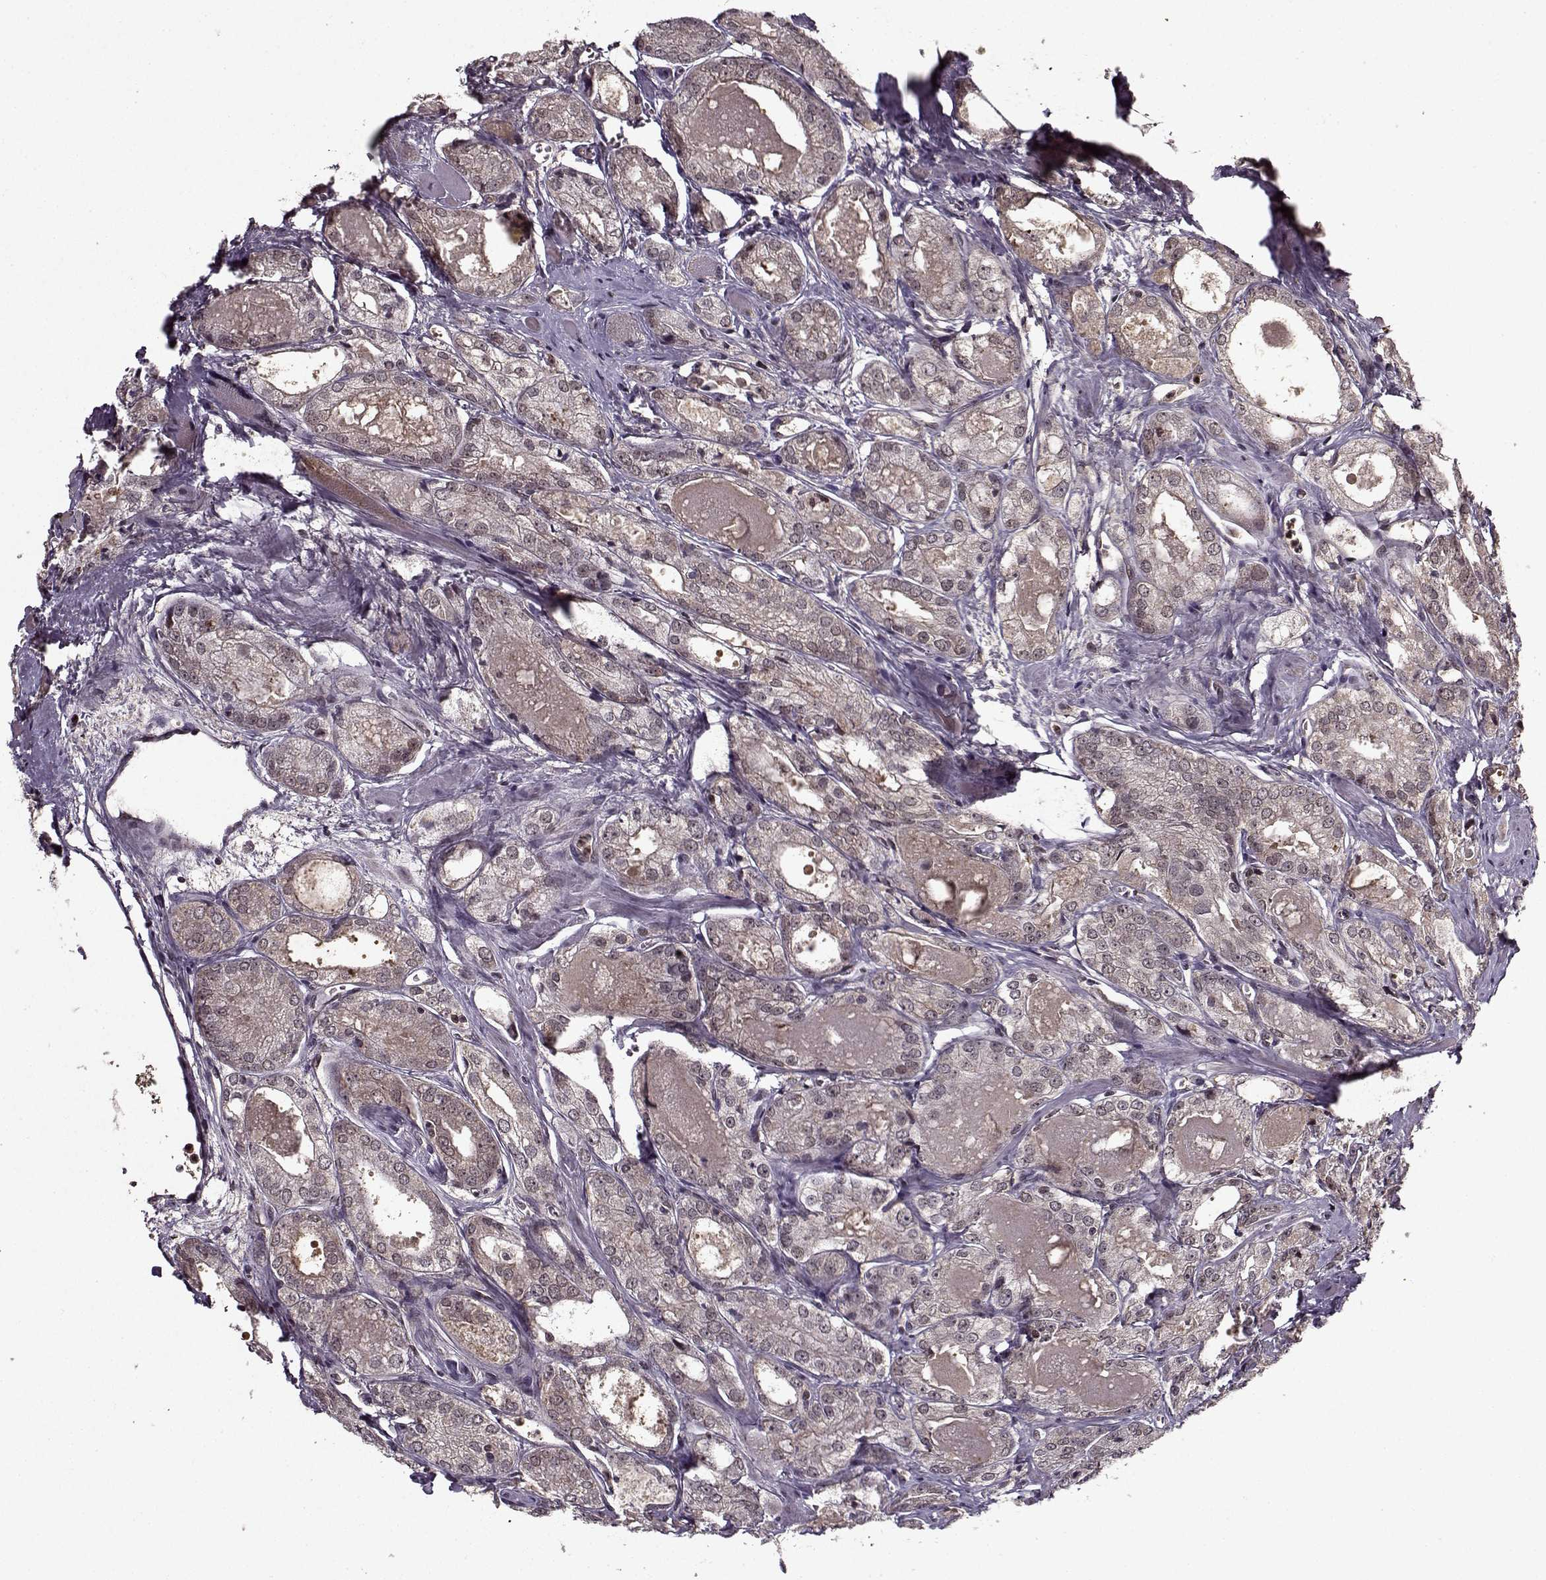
{"staining": {"intensity": "negative", "quantity": "none", "location": "none"}, "tissue": "prostate cancer", "cell_type": "Tumor cells", "image_type": "cancer", "snomed": [{"axis": "morphology", "description": "Adenocarcinoma, NOS"}, {"axis": "morphology", "description": "Adenocarcinoma, High grade"}, {"axis": "topography", "description": "Prostate"}], "caption": "Immunohistochemical staining of human prostate cancer (adenocarcinoma) exhibits no significant expression in tumor cells.", "gene": "PSMA7", "patient": {"sex": "male", "age": 70}}